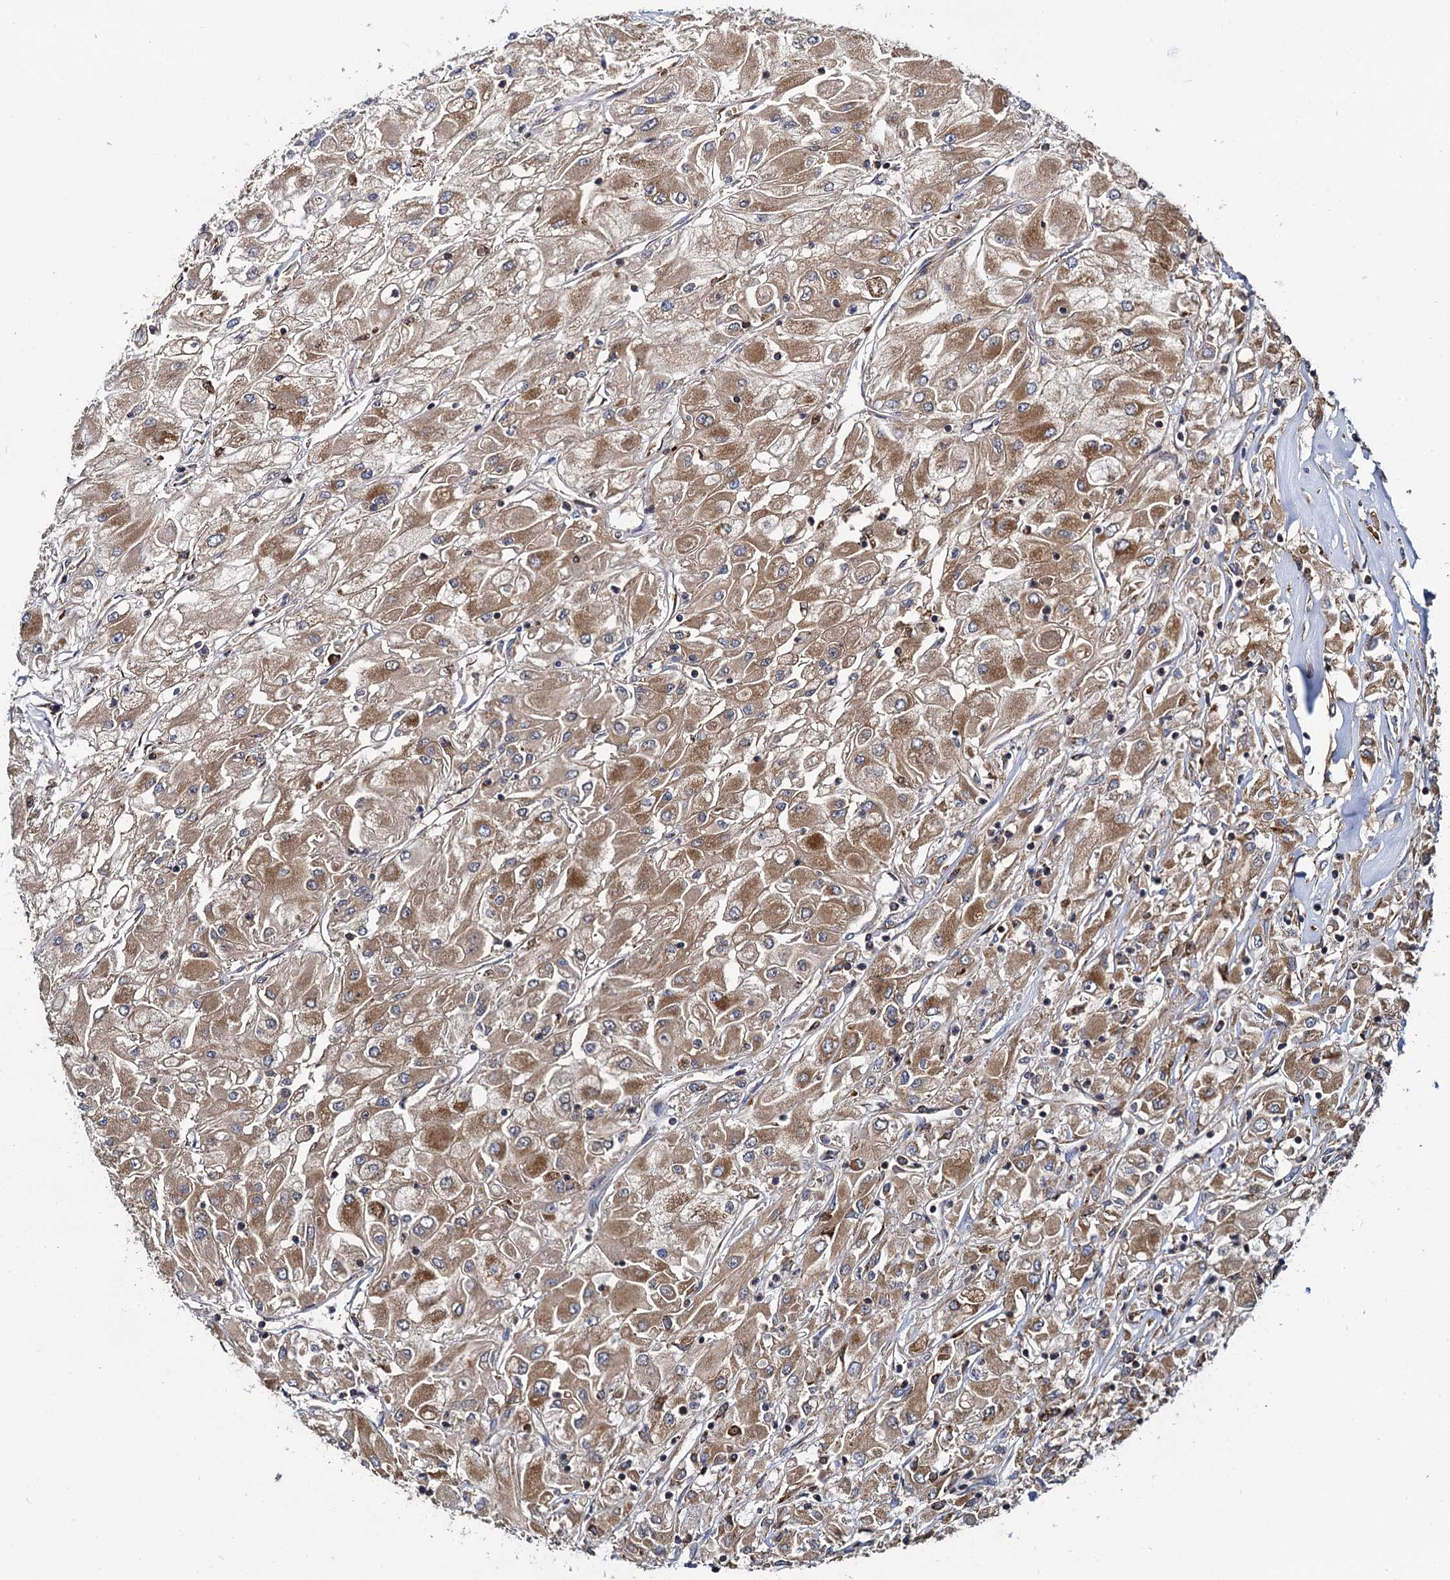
{"staining": {"intensity": "moderate", "quantity": "25%-75%", "location": "cytoplasmic/membranous"}, "tissue": "renal cancer", "cell_type": "Tumor cells", "image_type": "cancer", "snomed": [{"axis": "morphology", "description": "Adenocarcinoma, NOS"}, {"axis": "topography", "description": "Kidney"}], "caption": "Immunohistochemical staining of human renal cancer shows medium levels of moderate cytoplasmic/membranous staining in about 25%-75% of tumor cells.", "gene": "UFM1", "patient": {"sex": "male", "age": 80}}